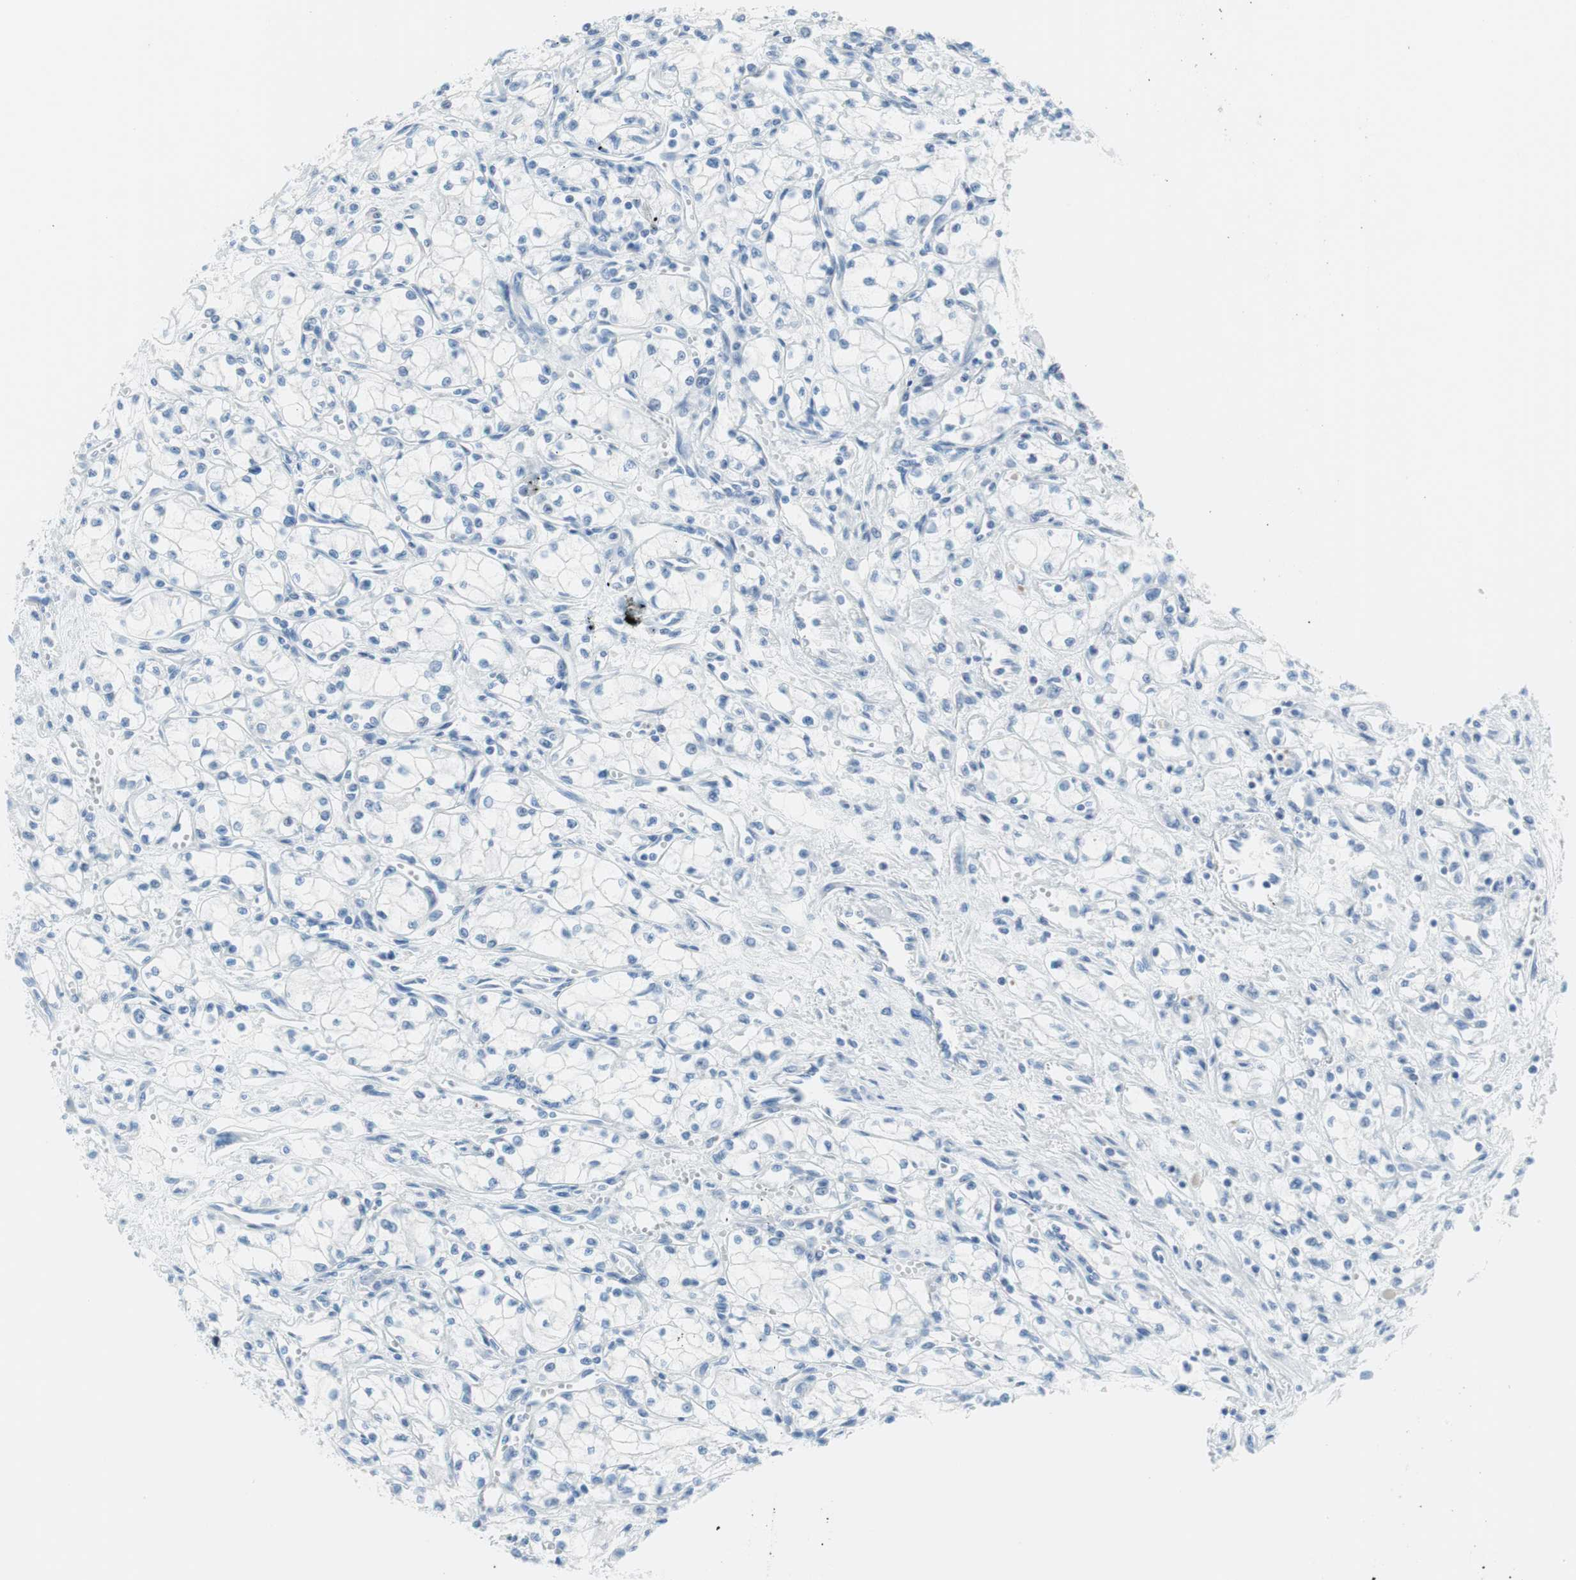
{"staining": {"intensity": "negative", "quantity": "none", "location": "none"}, "tissue": "renal cancer", "cell_type": "Tumor cells", "image_type": "cancer", "snomed": [{"axis": "morphology", "description": "Normal tissue, NOS"}, {"axis": "morphology", "description": "Adenocarcinoma, NOS"}, {"axis": "topography", "description": "Kidney"}], "caption": "The histopathology image demonstrates no staining of tumor cells in renal cancer (adenocarcinoma).", "gene": "MYH1", "patient": {"sex": "male", "age": 59}}